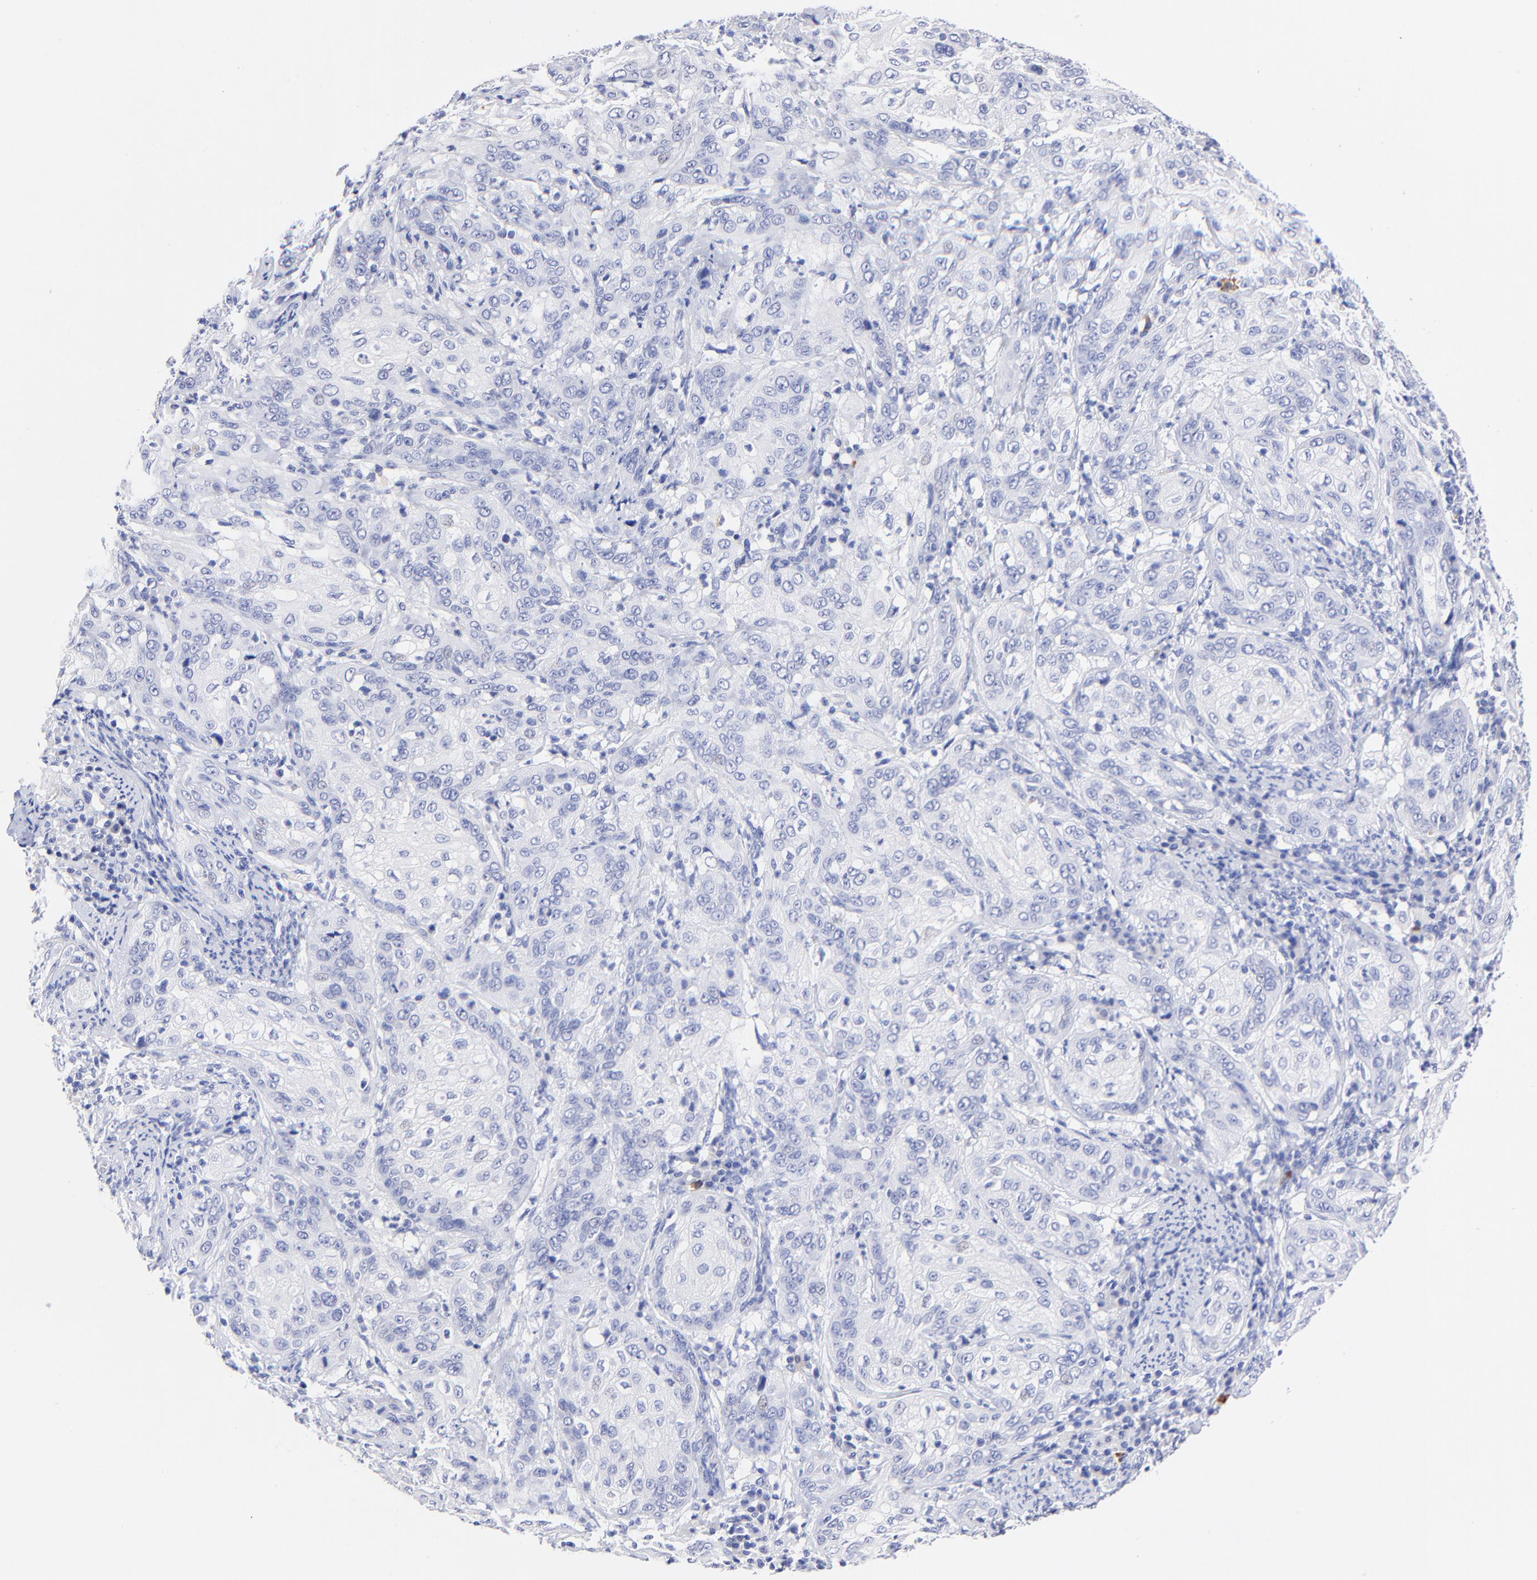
{"staining": {"intensity": "negative", "quantity": "none", "location": "none"}, "tissue": "cervical cancer", "cell_type": "Tumor cells", "image_type": "cancer", "snomed": [{"axis": "morphology", "description": "Squamous cell carcinoma, NOS"}, {"axis": "topography", "description": "Cervix"}], "caption": "Cervical squamous cell carcinoma was stained to show a protein in brown. There is no significant positivity in tumor cells.", "gene": "RAB3A", "patient": {"sex": "female", "age": 41}}